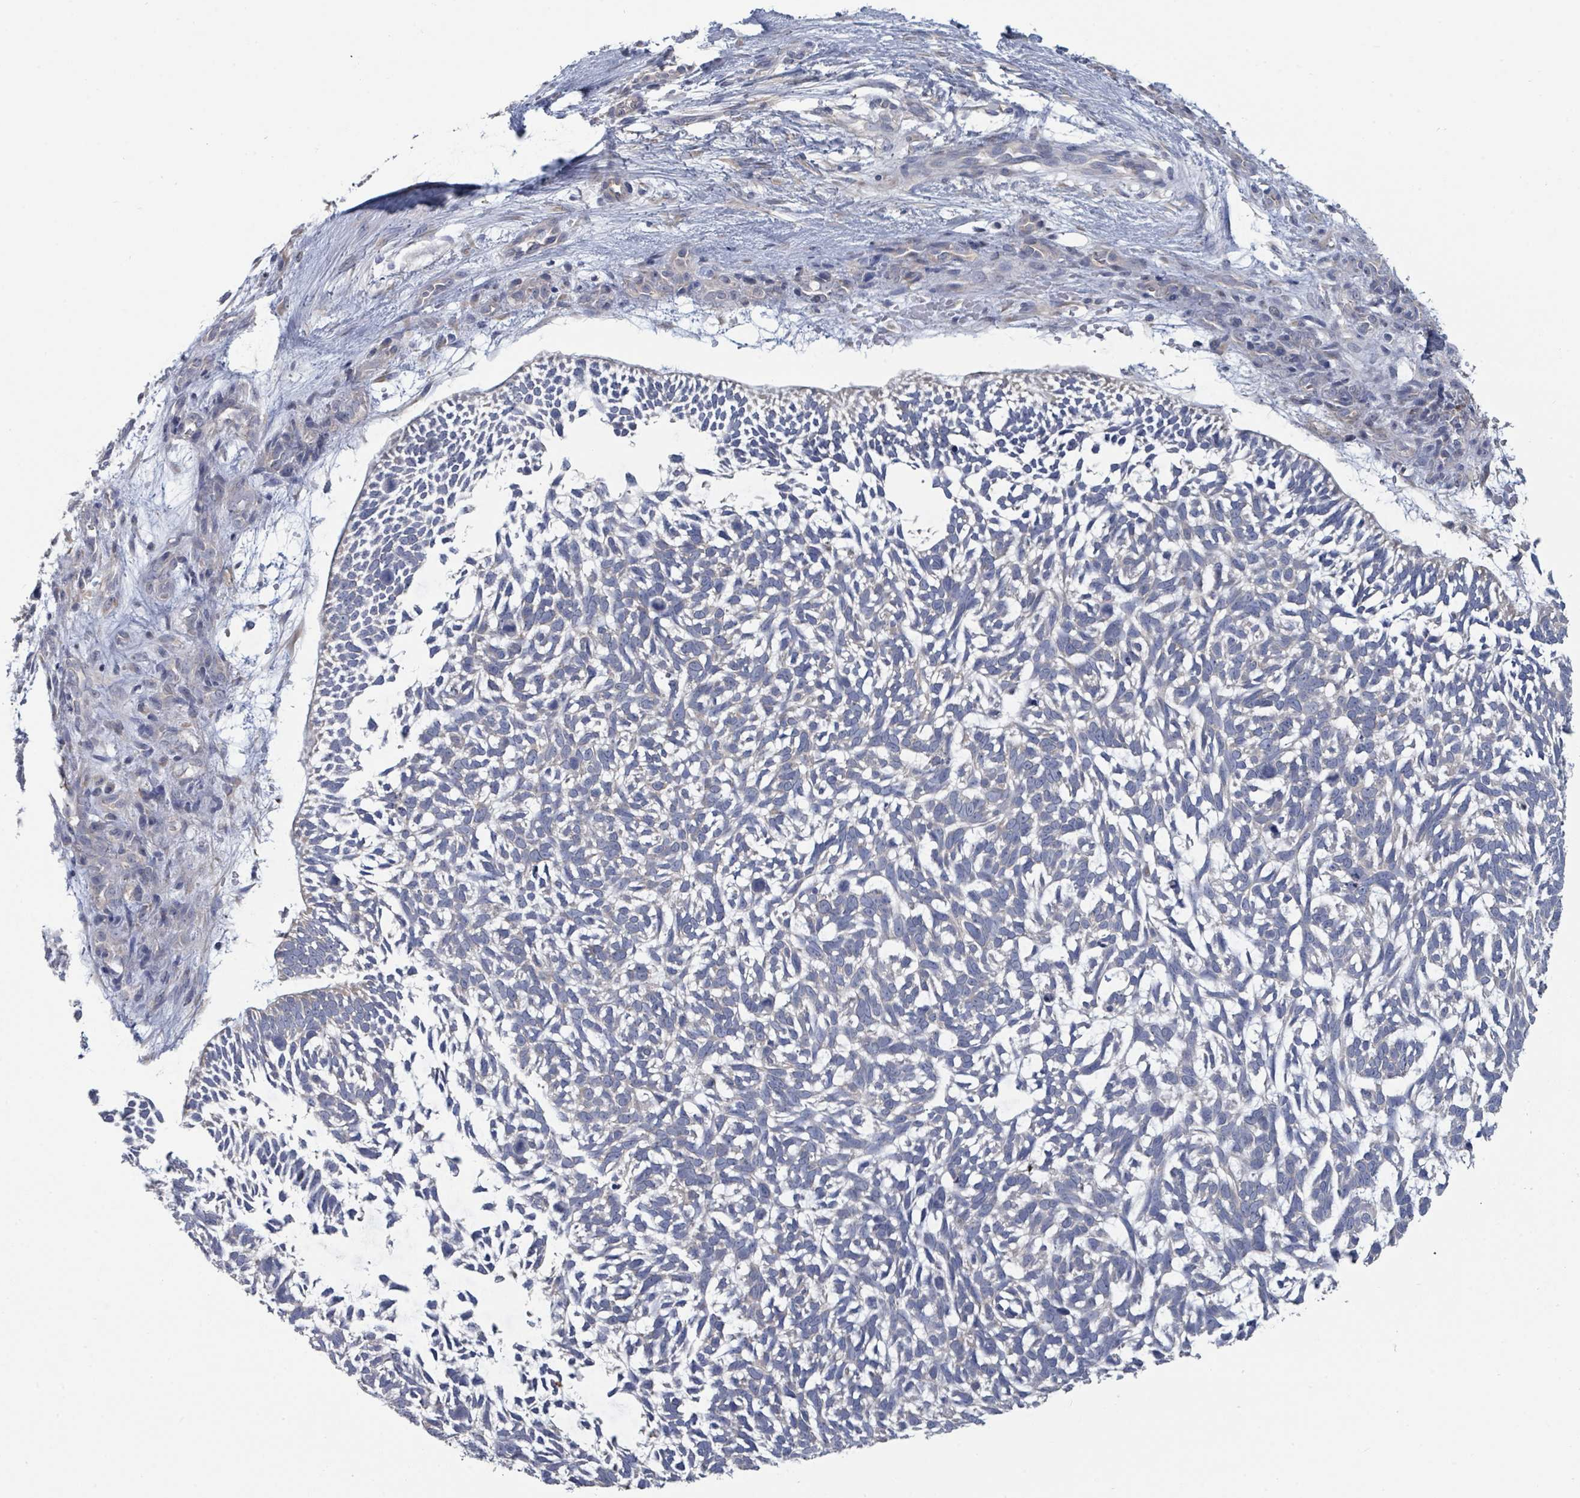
{"staining": {"intensity": "negative", "quantity": "none", "location": "none"}, "tissue": "skin cancer", "cell_type": "Tumor cells", "image_type": "cancer", "snomed": [{"axis": "morphology", "description": "Basal cell carcinoma"}, {"axis": "topography", "description": "Skin"}], "caption": "DAB (3,3'-diaminobenzidine) immunohistochemical staining of human skin cancer exhibits no significant expression in tumor cells.", "gene": "SLC9A7", "patient": {"sex": "male", "age": 88}}